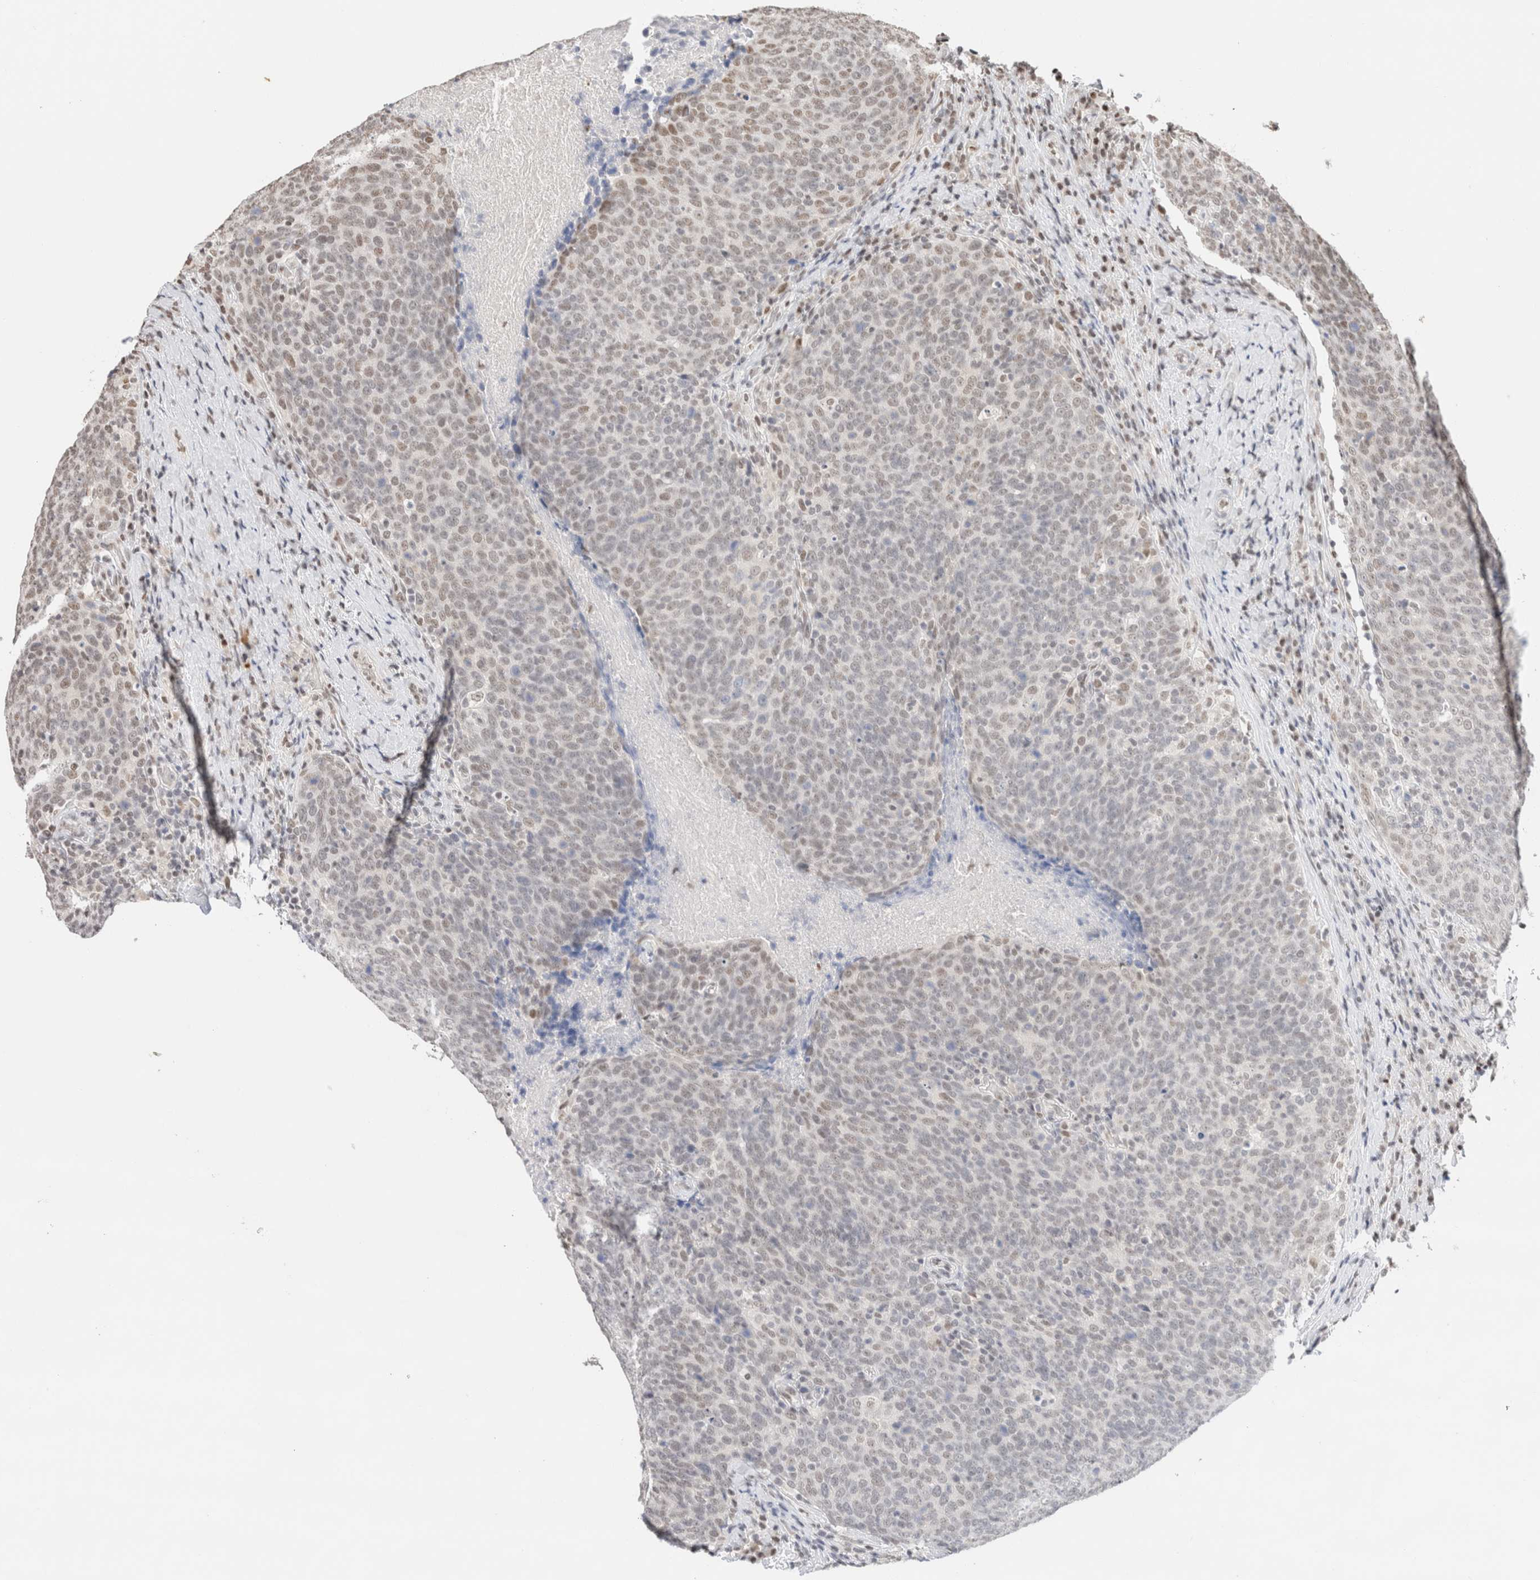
{"staining": {"intensity": "weak", "quantity": "25%-75%", "location": "nuclear"}, "tissue": "head and neck cancer", "cell_type": "Tumor cells", "image_type": "cancer", "snomed": [{"axis": "morphology", "description": "Squamous cell carcinoma, NOS"}, {"axis": "morphology", "description": "Squamous cell carcinoma, metastatic, NOS"}, {"axis": "topography", "description": "Lymph node"}, {"axis": "topography", "description": "Head-Neck"}], "caption": "Protein expression by immunohistochemistry reveals weak nuclear expression in approximately 25%-75% of tumor cells in head and neck cancer (metastatic squamous cell carcinoma). The staining is performed using DAB brown chromogen to label protein expression. The nuclei are counter-stained blue using hematoxylin.", "gene": "SUPT3H", "patient": {"sex": "male", "age": 62}}